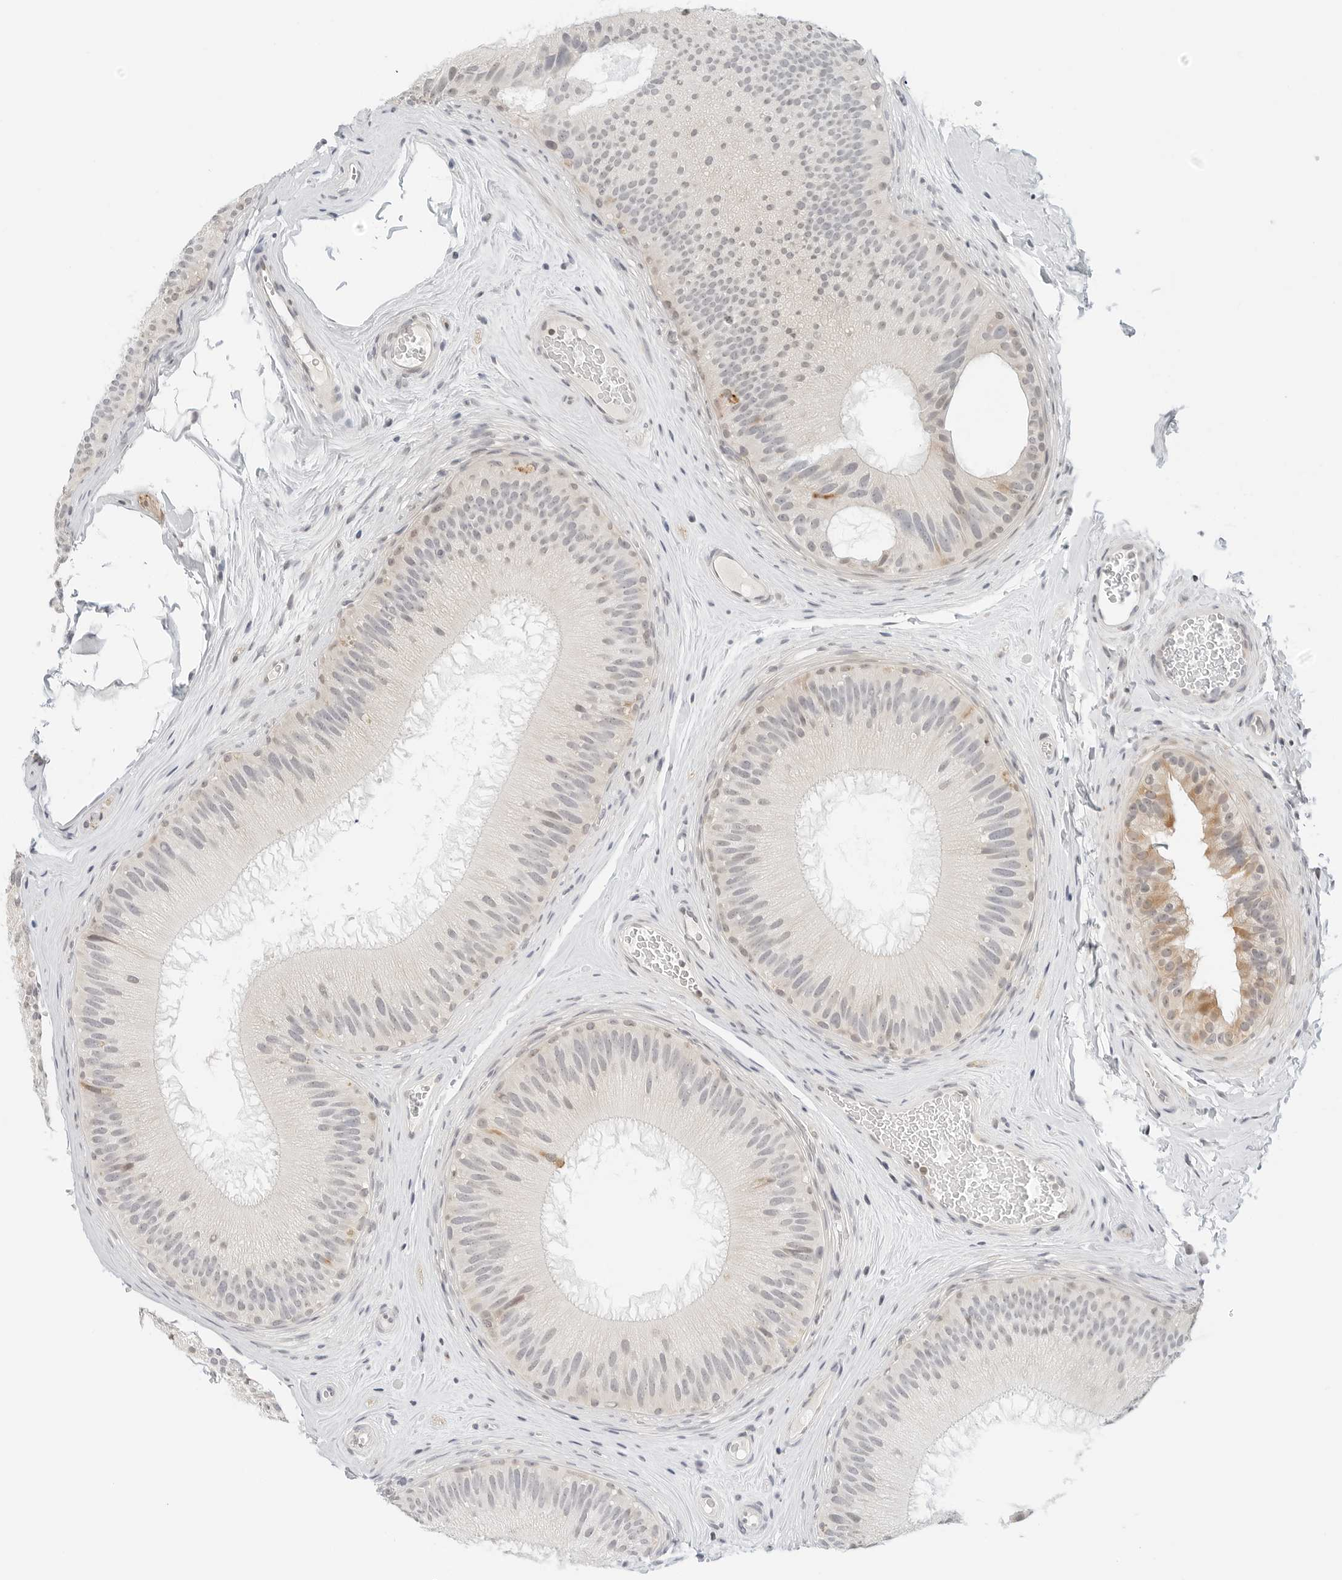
{"staining": {"intensity": "moderate", "quantity": "<25%", "location": "cytoplasmic/membranous"}, "tissue": "epididymis", "cell_type": "Glandular cells", "image_type": "normal", "snomed": [{"axis": "morphology", "description": "Normal tissue, NOS"}, {"axis": "topography", "description": "Epididymis"}], "caption": "Approximately <25% of glandular cells in benign epididymis exhibit moderate cytoplasmic/membranous protein expression as visualized by brown immunohistochemical staining.", "gene": "PARP10", "patient": {"sex": "male", "age": 45}}